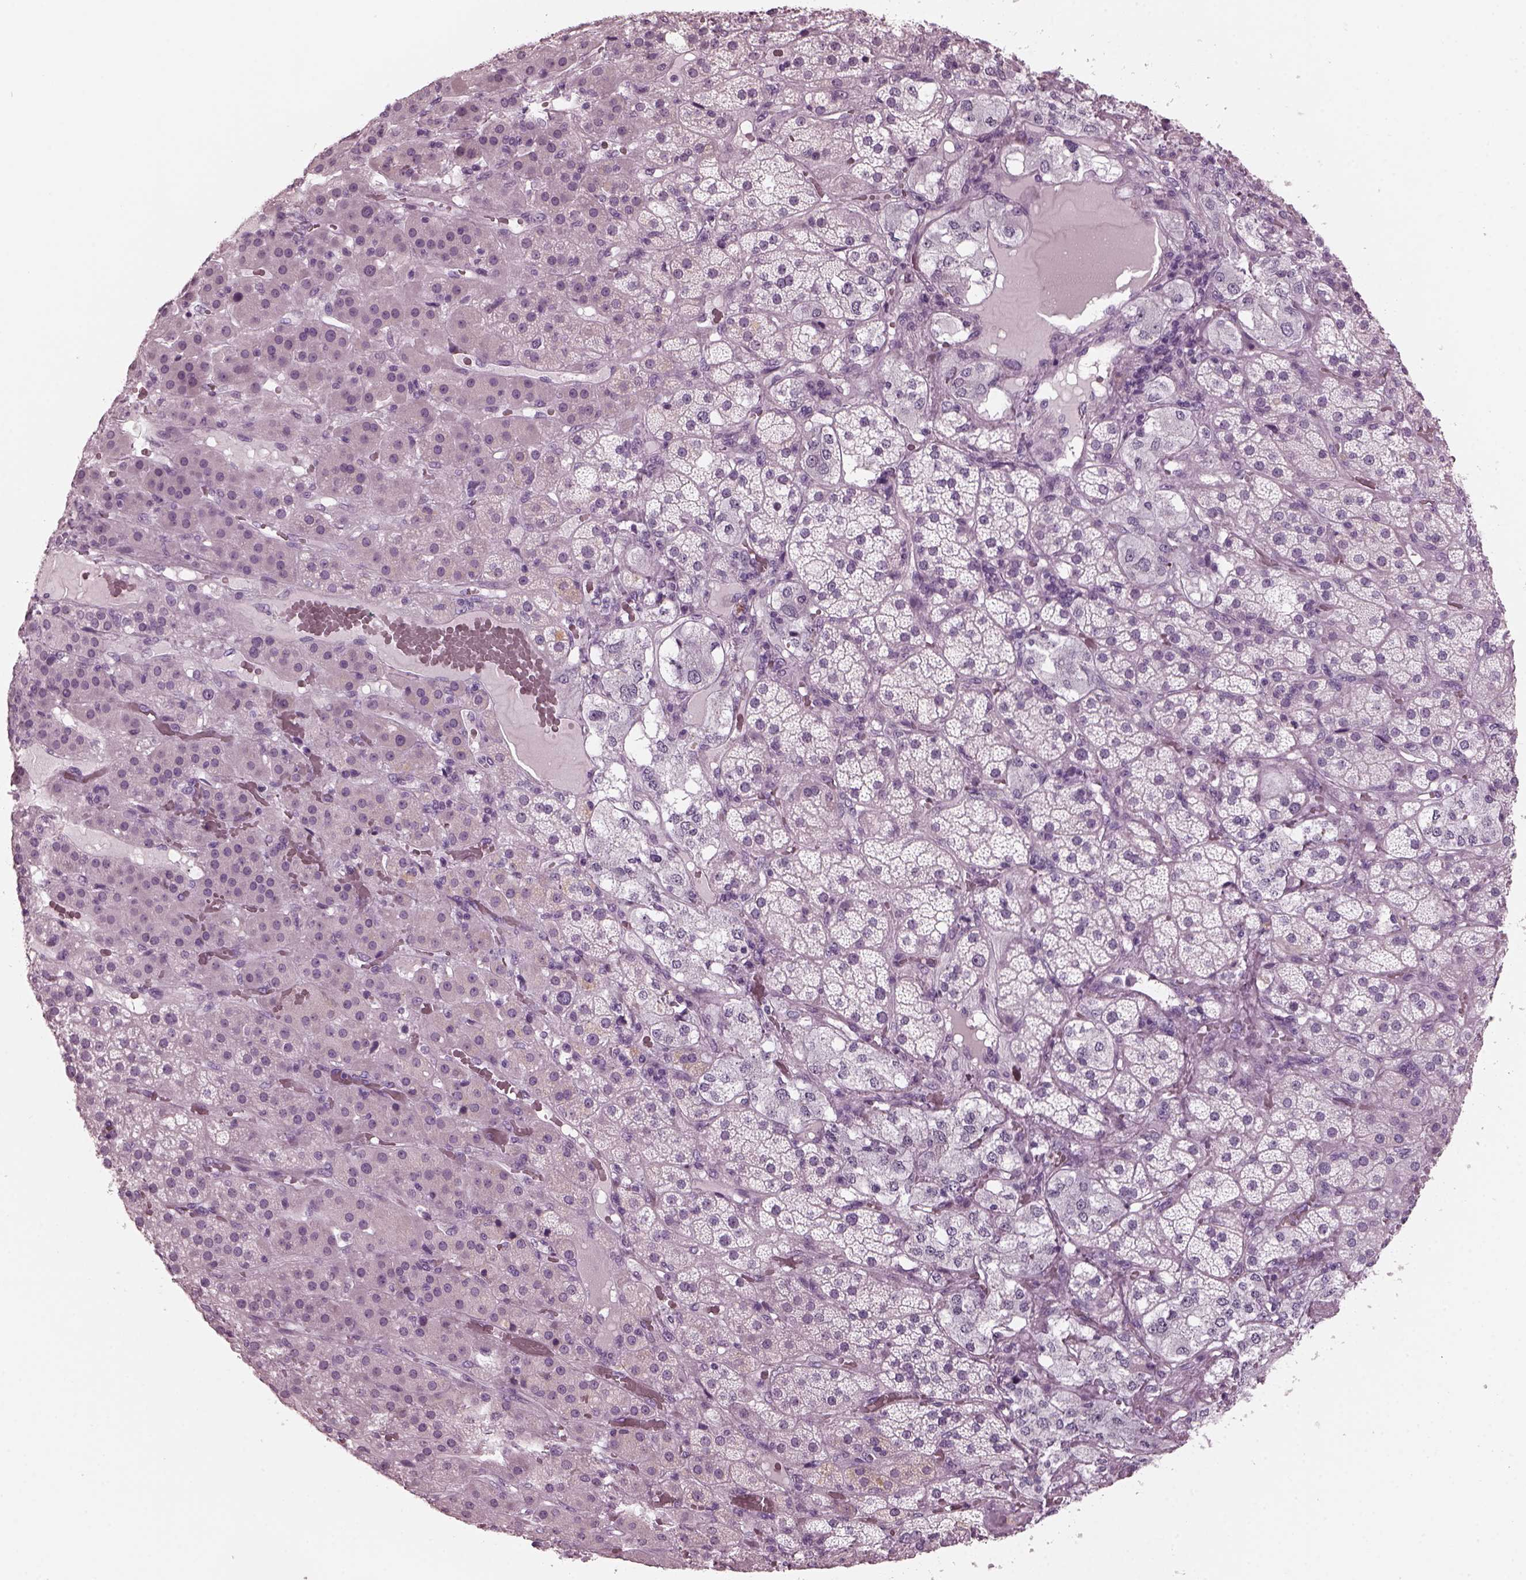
{"staining": {"intensity": "negative", "quantity": "none", "location": "none"}, "tissue": "adrenal gland", "cell_type": "Glandular cells", "image_type": "normal", "snomed": [{"axis": "morphology", "description": "Normal tissue, NOS"}, {"axis": "topography", "description": "Adrenal gland"}], "caption": "Immunohistochemistry image of unremarkable adrenal gland stained for a protein (brown), which exhibits no positivity in glandular cells.", "gene": "RCVRN", "patient": {"sex": "male", "age": 57}}